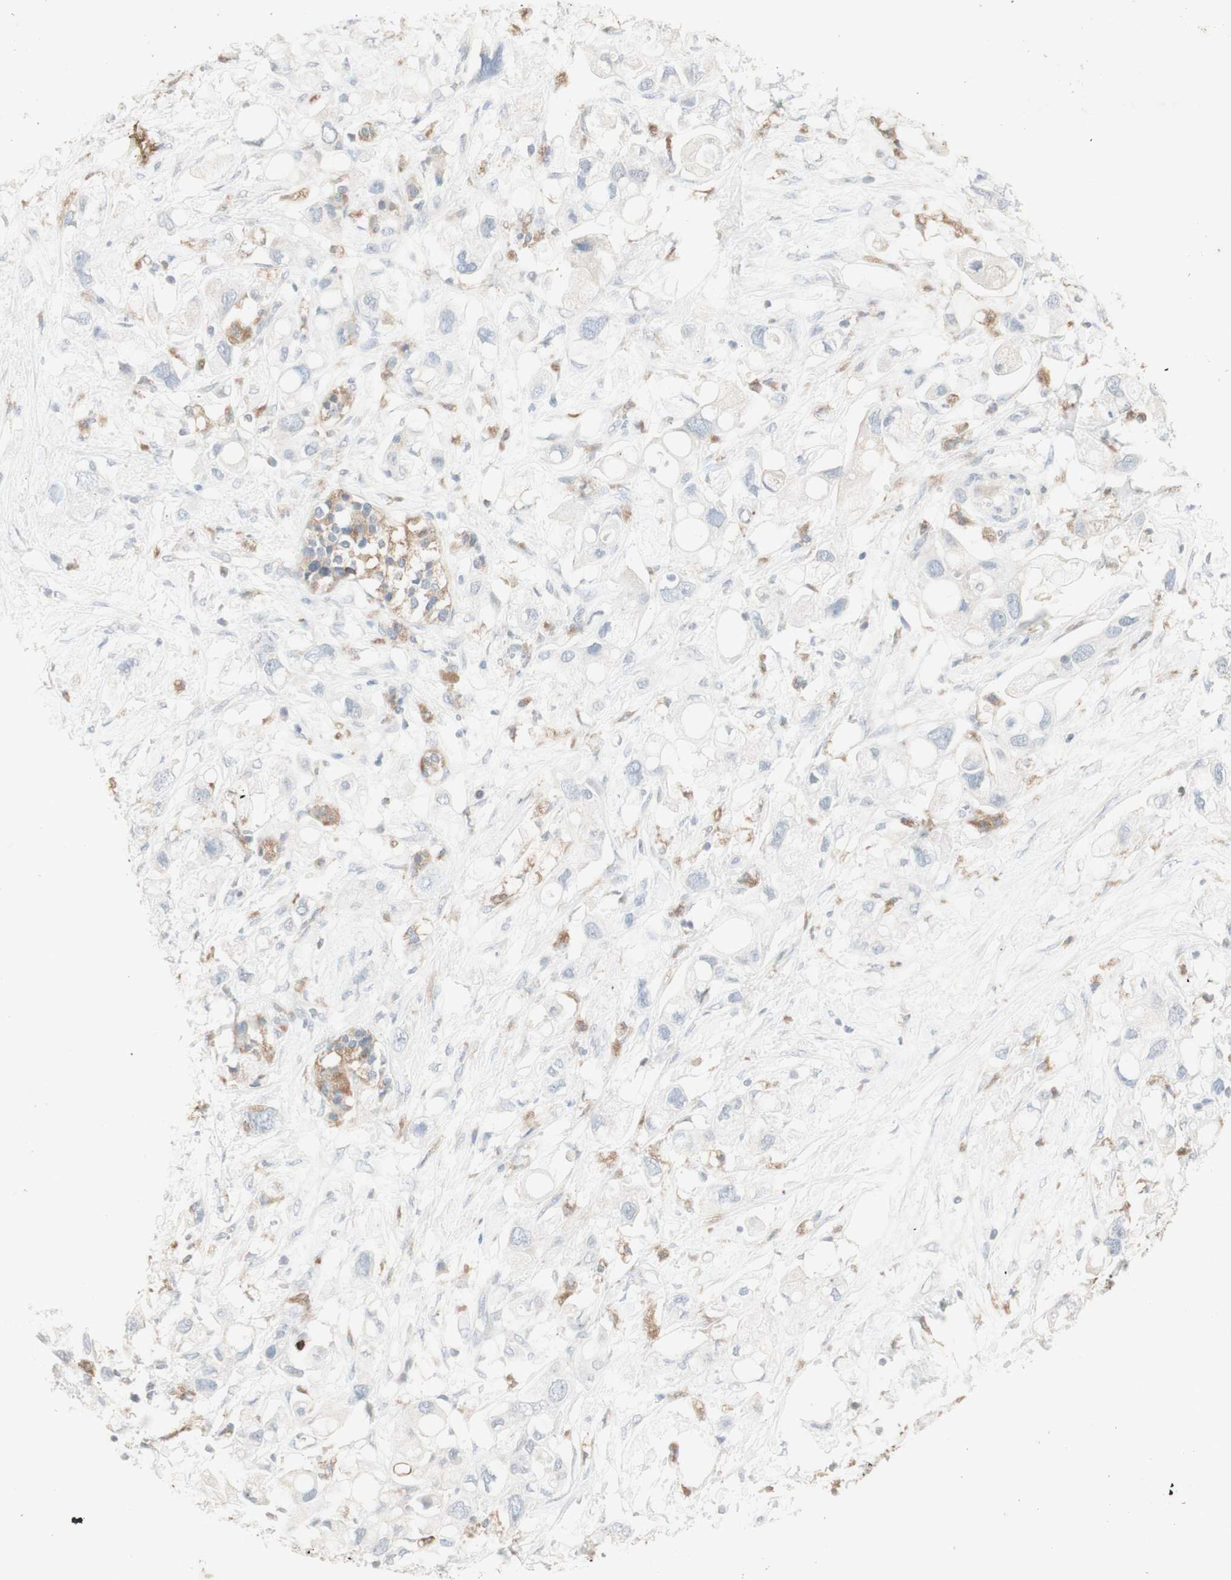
{"staining": {"intensity": "negative", "quantity": "none", "location": "none"}, "tissue": "pancreatic cancer", "cell_type": "Tumor cells", "image_type": "cancer", "snomed": [{"axis": "morphology", "description": "Adenocarcinoma, NOS"}, {"axis": "topography", "description": "Pancreas"}], "caption": "An image of pancreatic cancer stained for a protein demonstrates no brown staining in tumor cells.", "gene": "ATP6V1B1", "patient": {"sex": "female", "age": 56}}